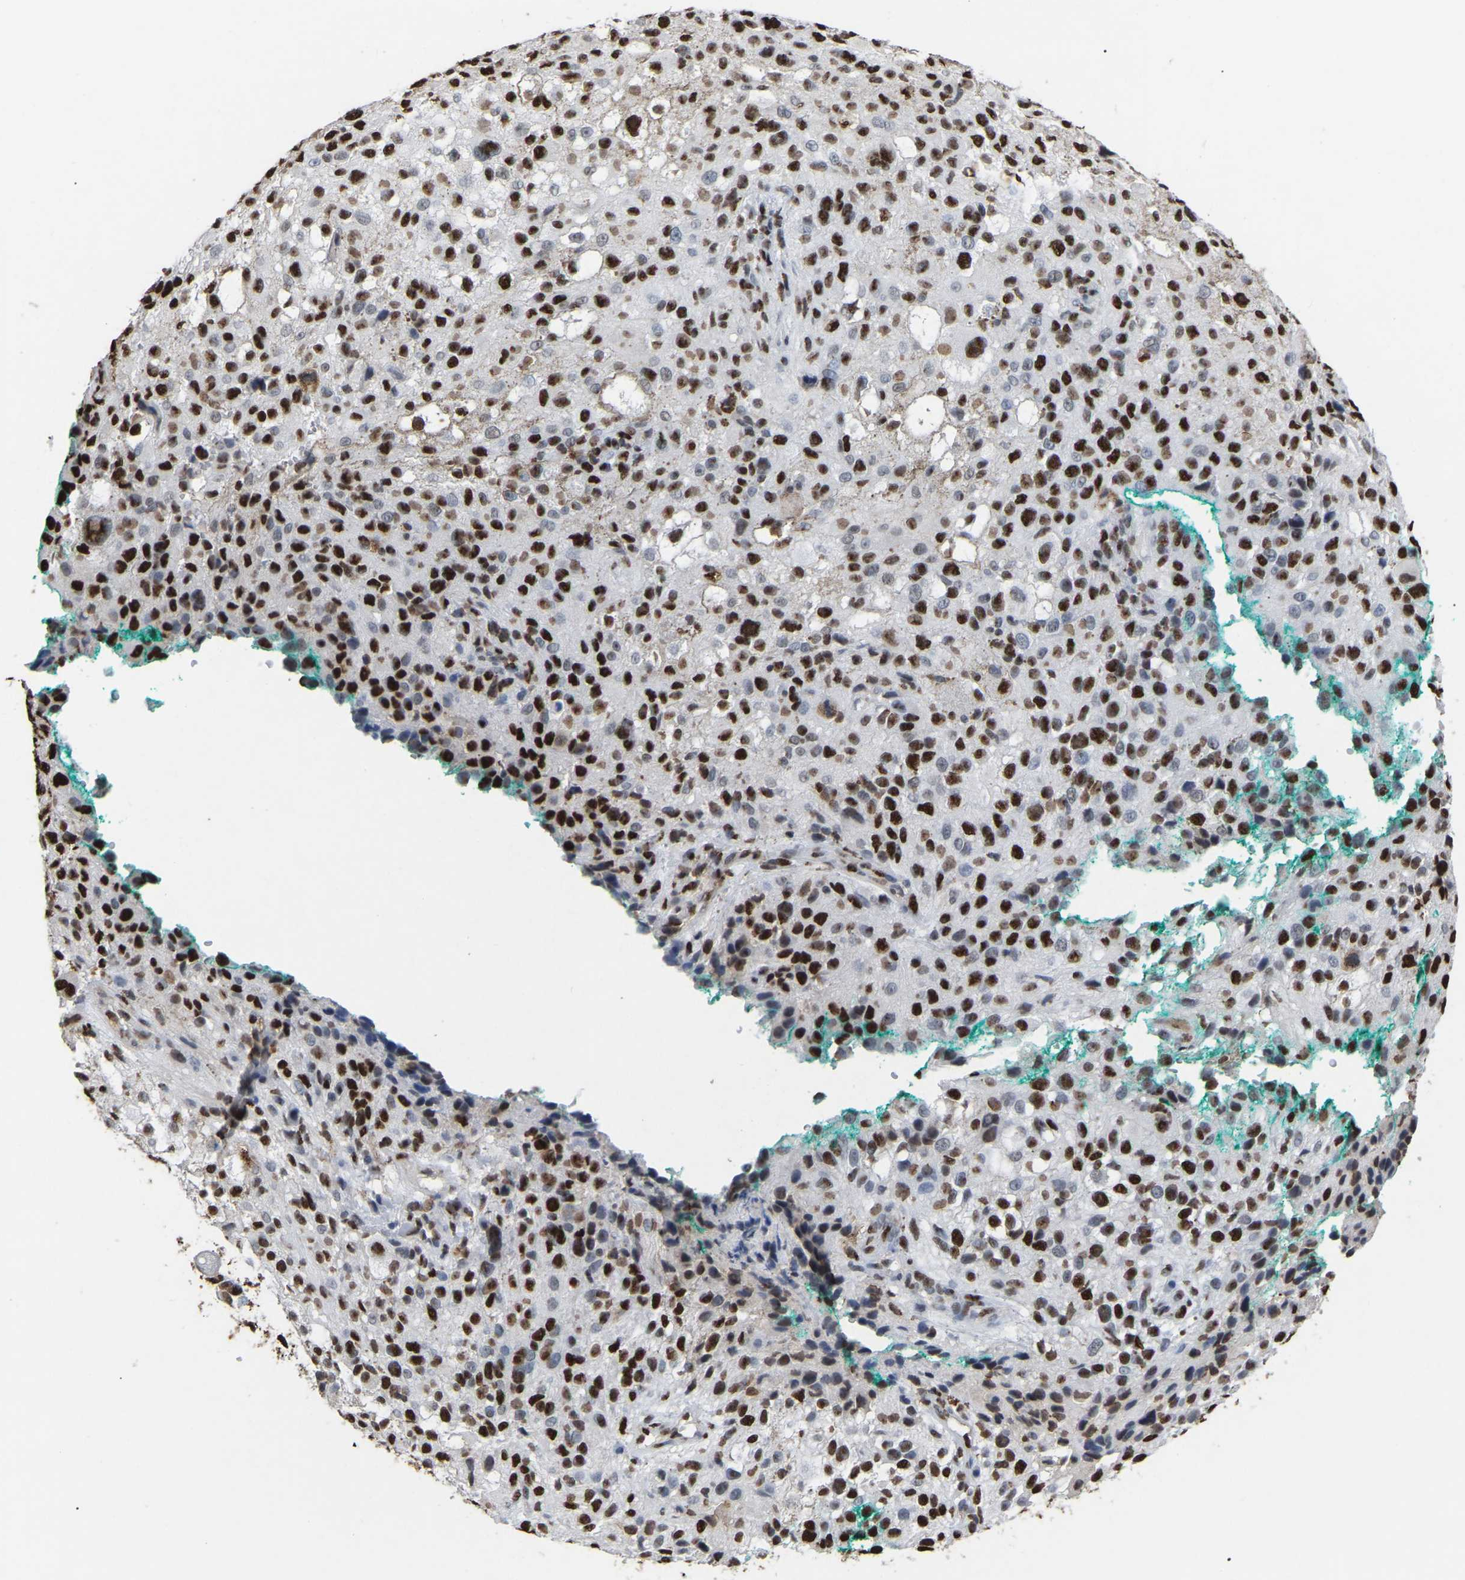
{"staining": {"intensity": "strong", "quantity": ">75%", "location": "nuclear"}, "tissue": "melanoma", "cell_type": "Tumor cells", "image_type": "cancer", "snomed": [{"axis": "morphology", "description": "Necrosis, NOS"}, {"axis": "morphology", "description": "Malignant melanoma, NOS"}, {"axis": "topography", "description": "Skin"}], "caption": "Protein staining by immunohistochemistry demonstrates strong nuclear staining in about >75% of tumor cells in malignant melanoma.", "gene": "RBL2", "patient": {"sex": "female", "age": 87}}